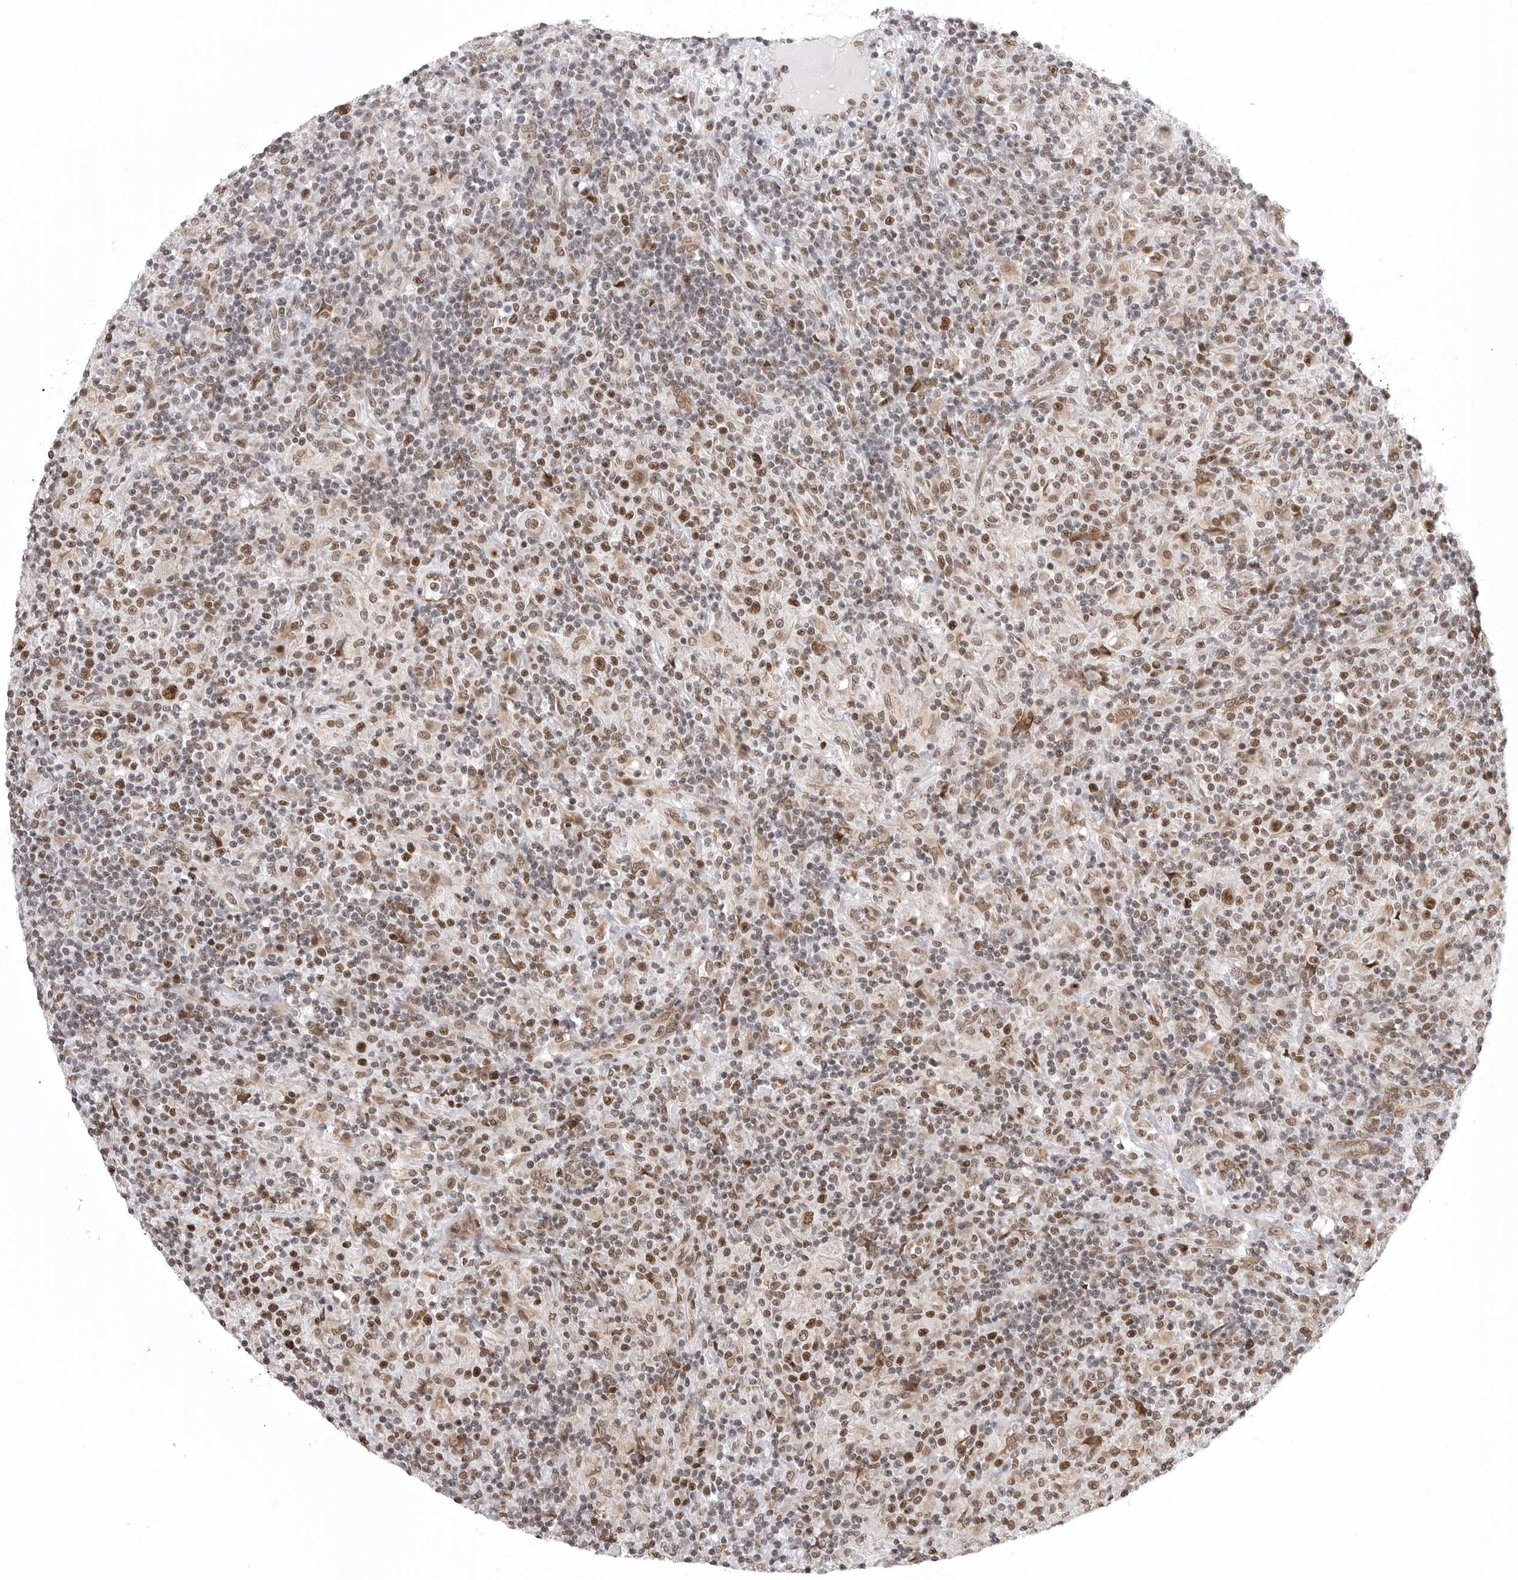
{"staining": {"intensity": "moderate", "quantity": ">75%", "location": "nuclear"}, "tissue": "lymphoma", "cell_type": "Tumor cells", "image_type": "cancer", "snomed": [{"axis": "morphology", "description": "Hodgkin's disease, NOS"}, {"axis": "topography", "description": "Lymph node"}], "caption": "Moderate nuclear protein staining is identified in approximately >75% of tumor cells in lymphoma.", "gene": "PRDM10", "patient": {"sex": "male", "age": 70}}